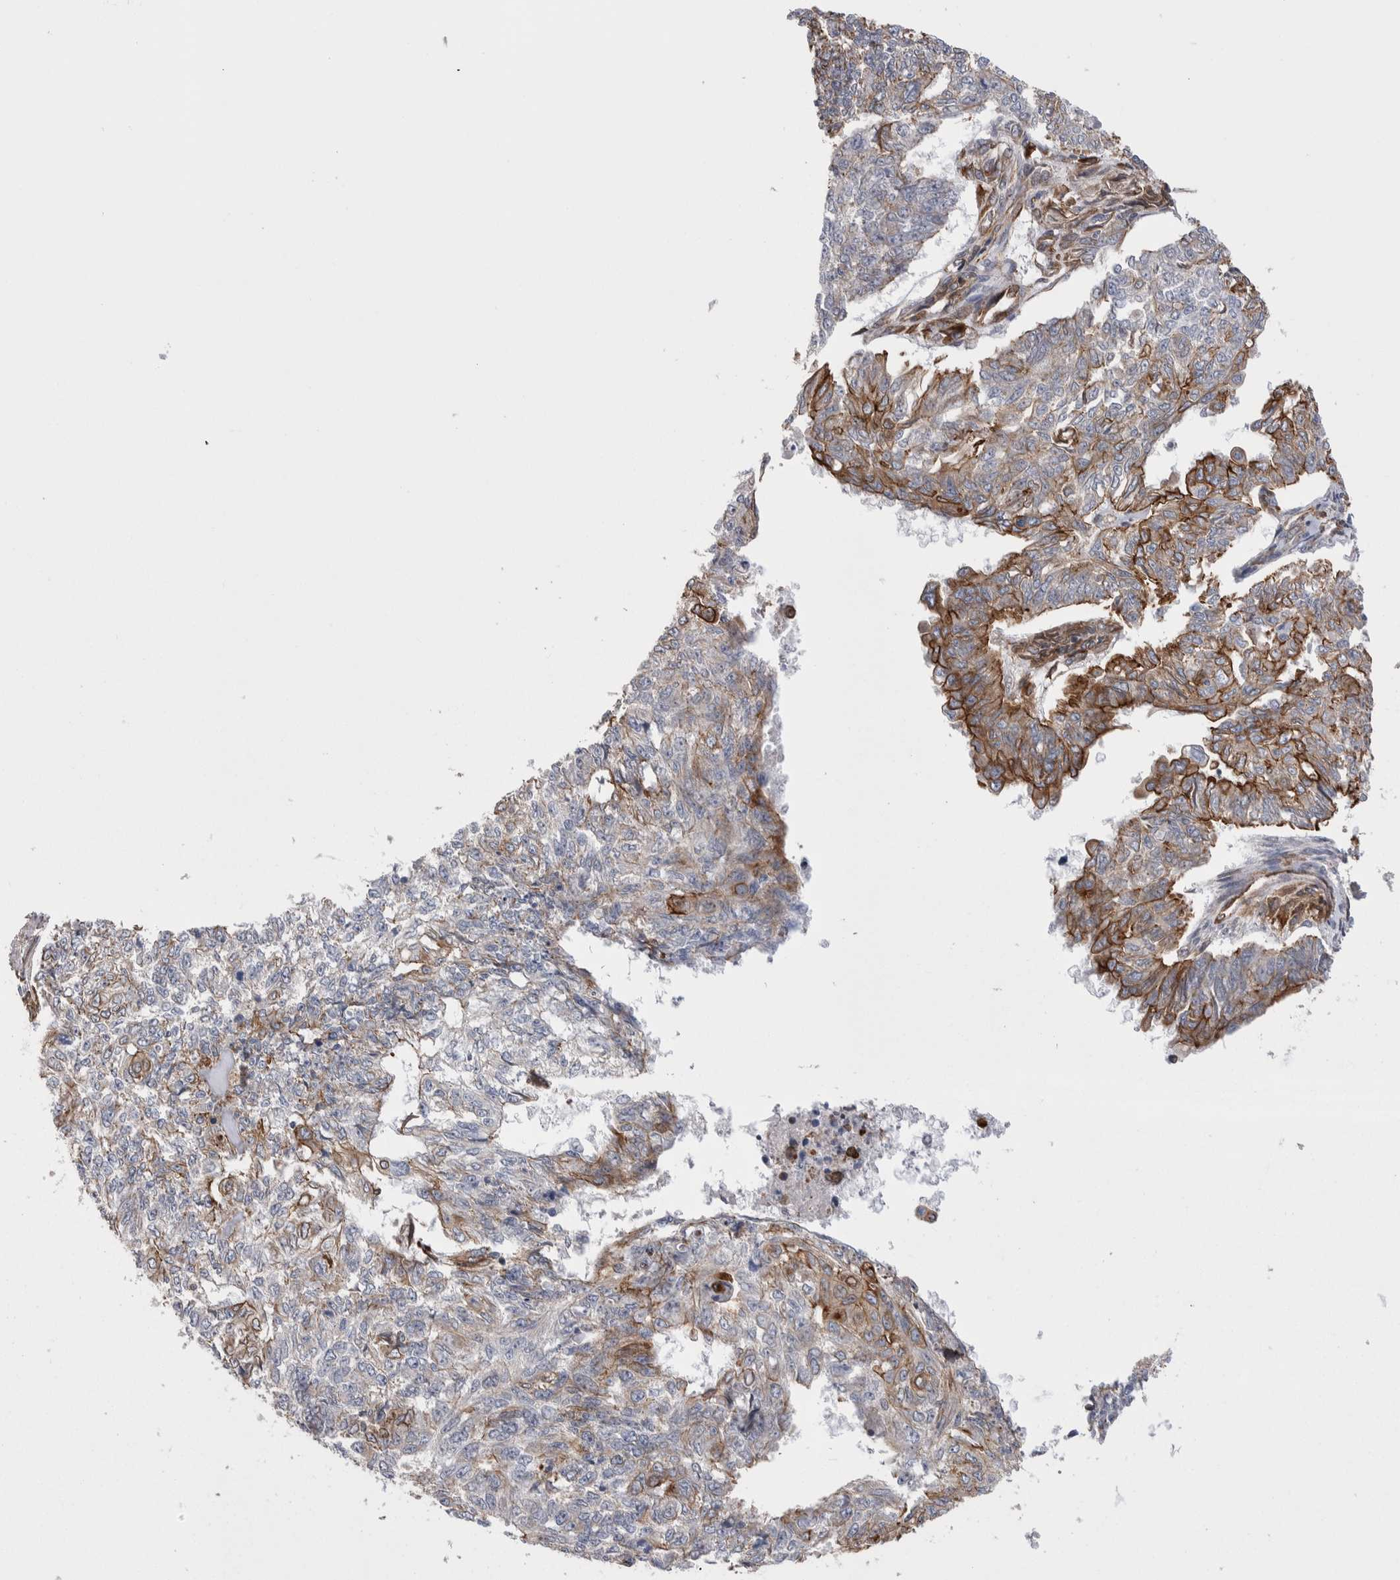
{"staining": {"intensity": "strong", "quantity": "<25%", "location": "cytoplasmic/membranous"}, "tissue": "endometrial cancer", "cell_type": "Tumor cells", "image_type": "cancer", "snomed": [{"axis": "morphology", "description": "Adenocarcinoma, NOS"}, {"axis": "topography", "description": "Endometrium"}], "caption": "This is an image of immunohistochemistry staining of endometrial cancer (adenocarcinoma), which shows strong staining in the cytoplasmic/membranous of tumor cells.", "gene": "KIF12", "patient": {"sex": "female", "age": 32}}